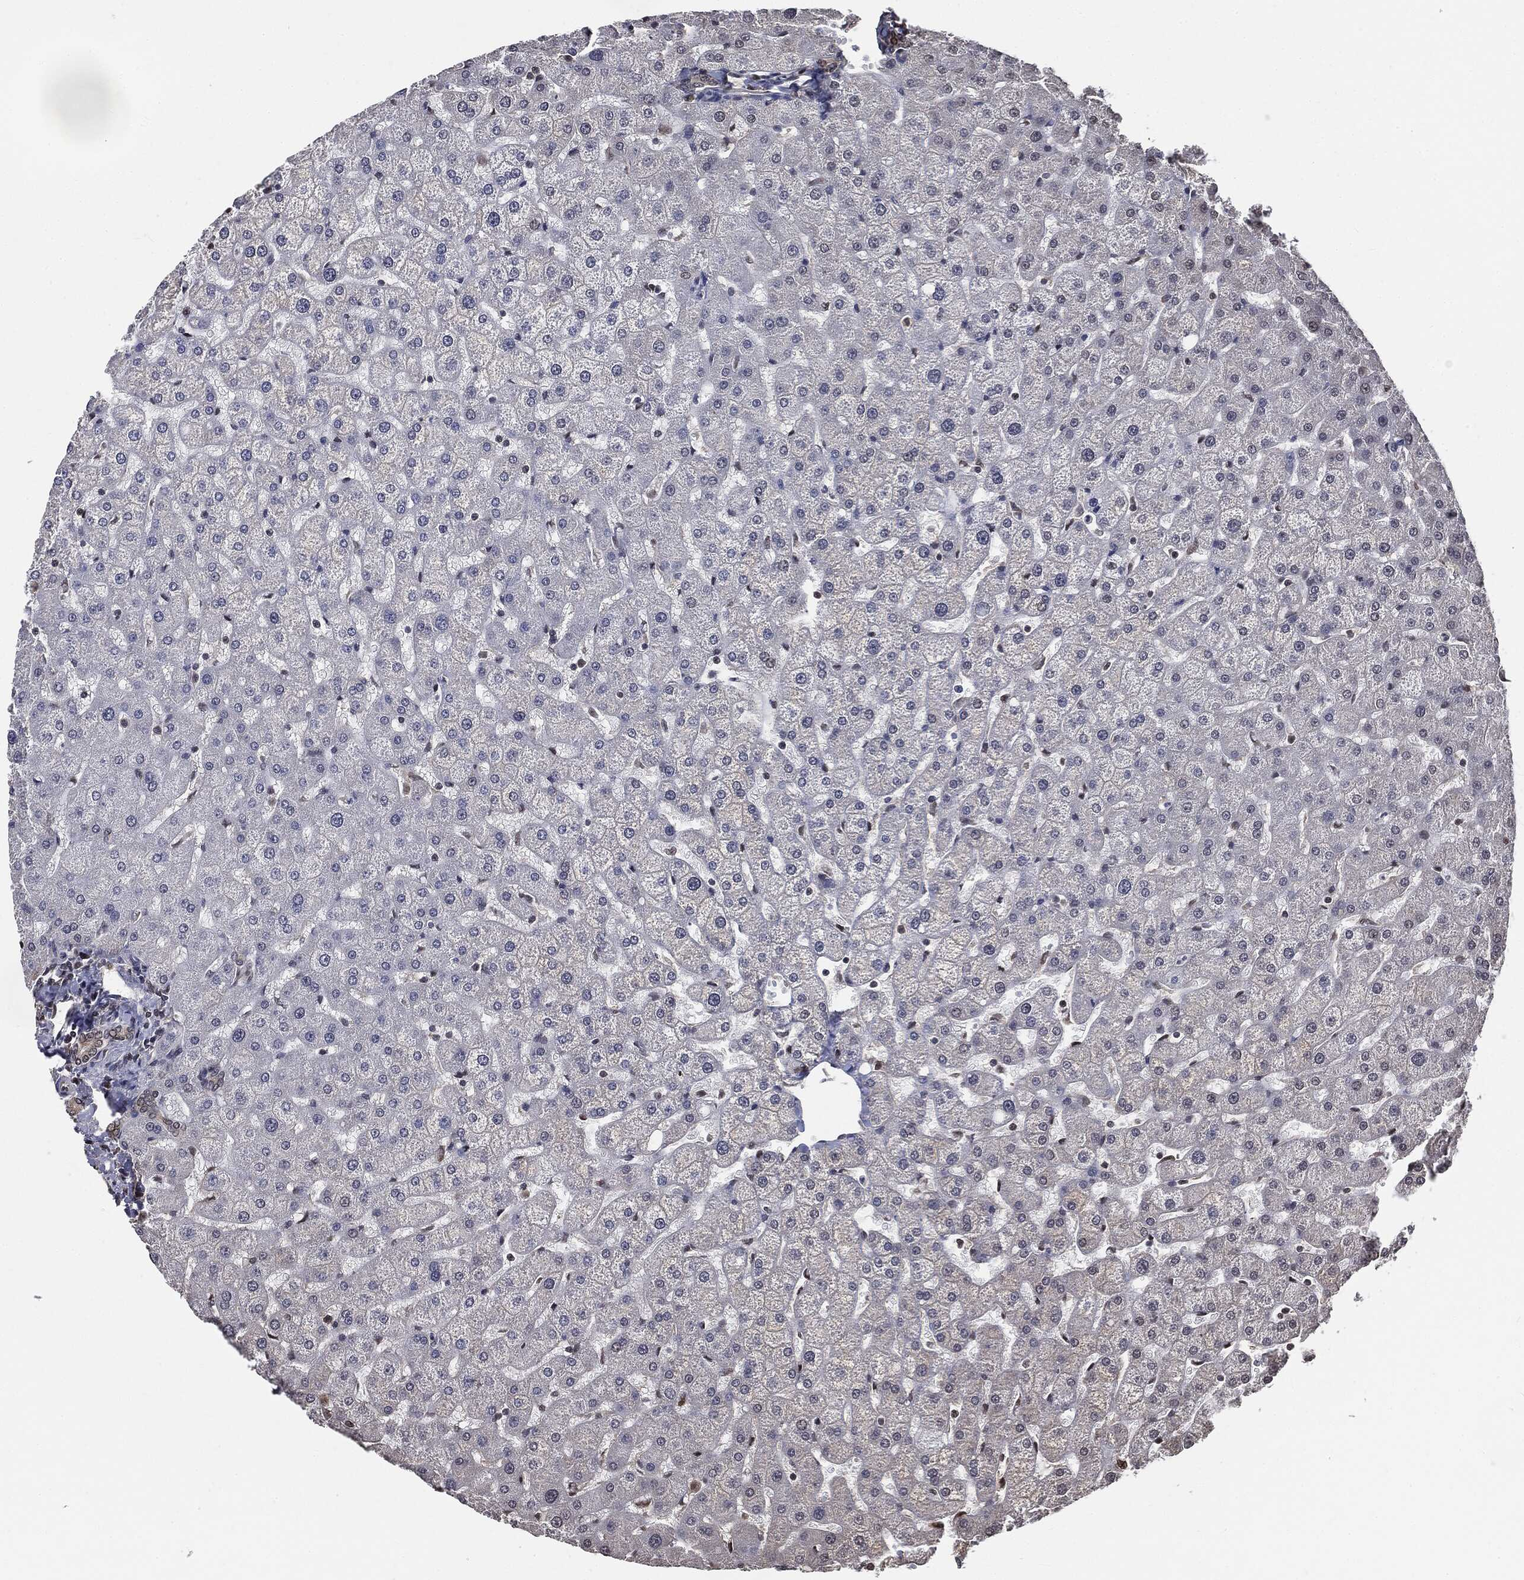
{"staining": {"intensity": "negative", "quantity": "none", "location": "none"}, "tissue": "liver", "cell_type": "Cholangiocytes", "image_type": "normal", "snomed": [{"axis": "morphology", "description": "Normal tissue, NOS"}, {"axis": "topography", "description": "Liver"}], "caption": "Cholangiocytes are negative for protein expression in benign human liver. Brightfield microscopy of immunohistochemistry (IHC) stained with DAB (3,3'-diaminobenzidine) (brown) and hematoxylin (blue), captured at high magnification.", "gene": "SHLD2", "patient": {"sex": "female", "age": 50}}